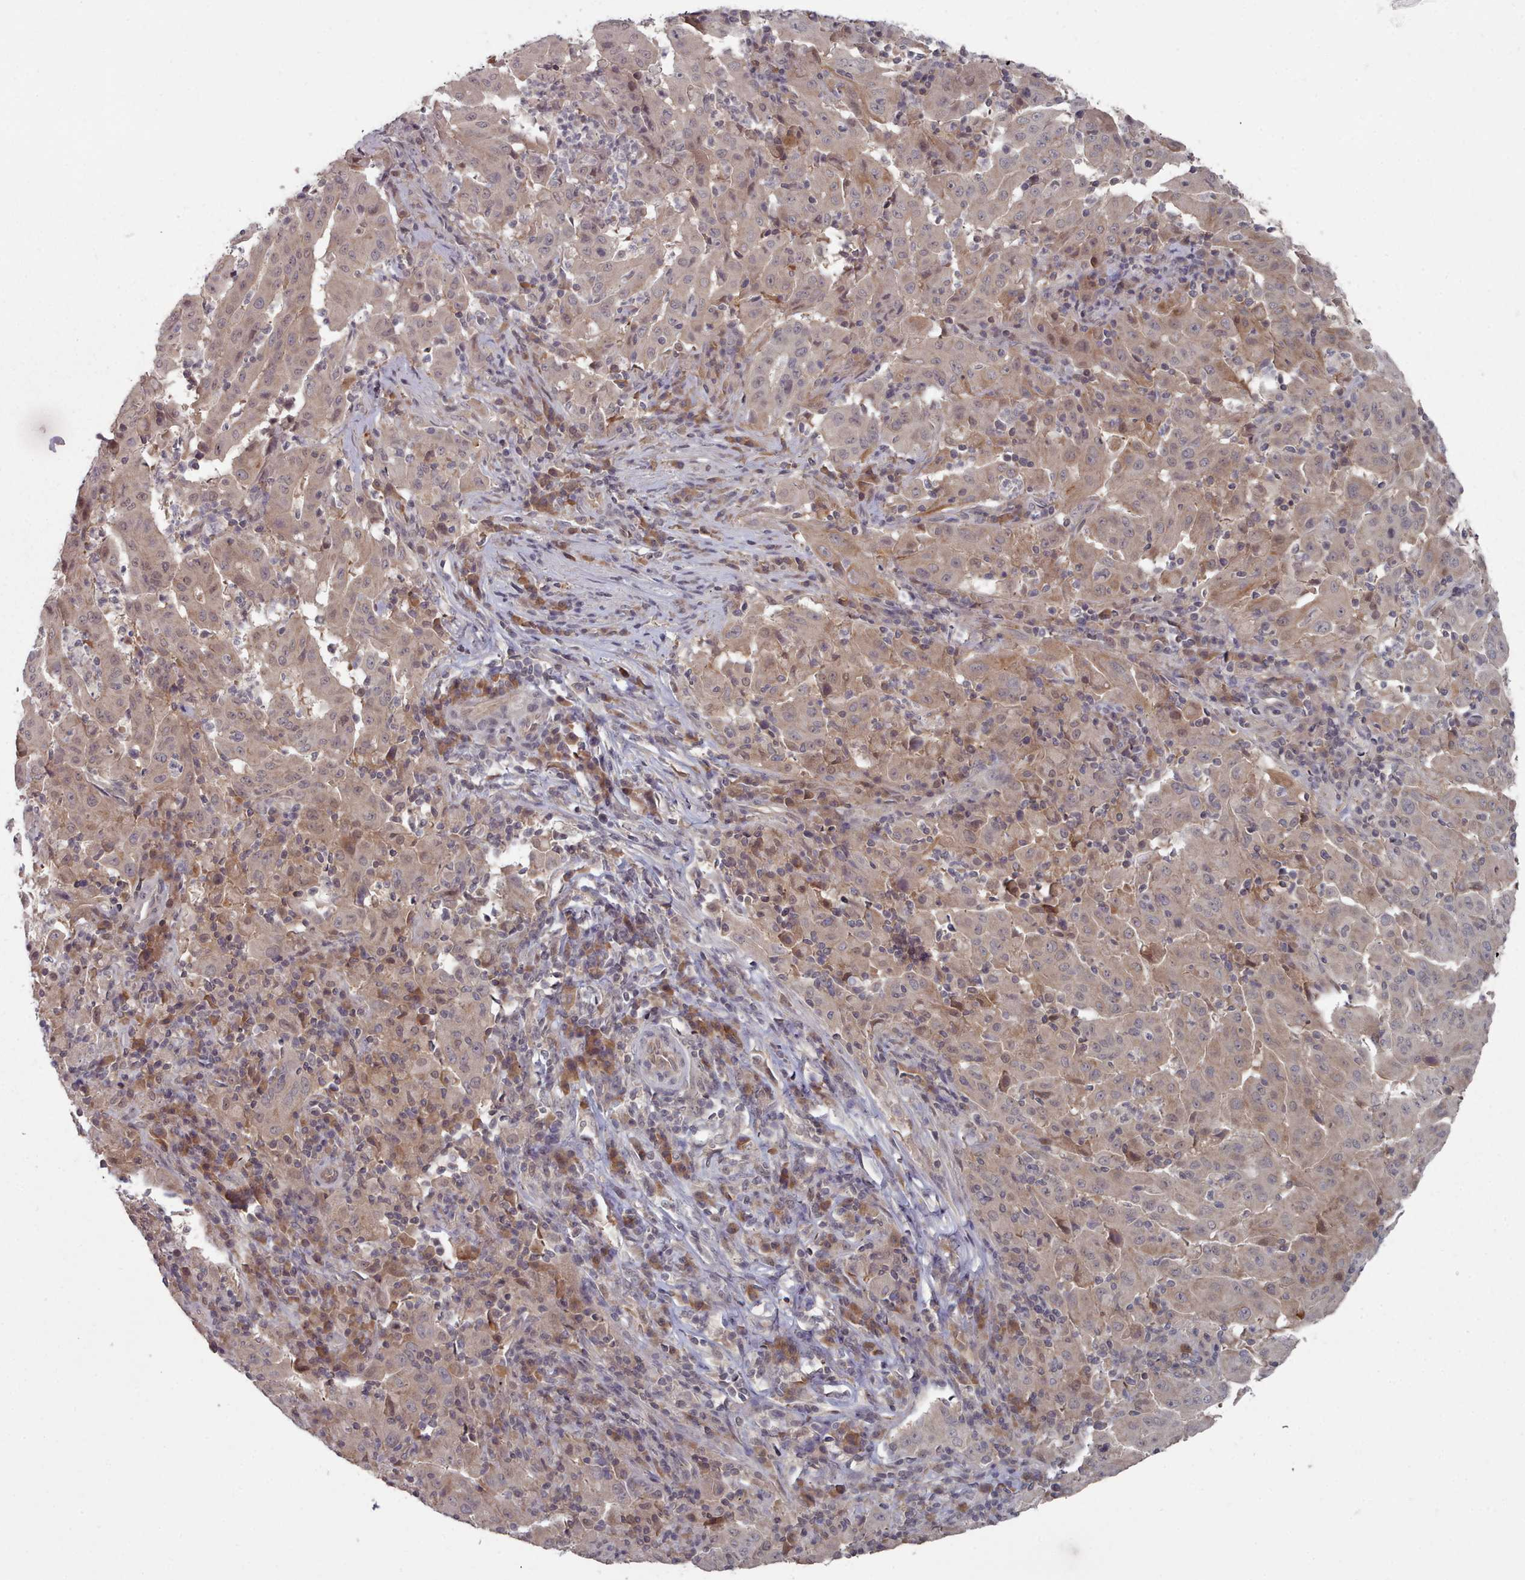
{"staining": {"intensity": "weak", "quantity": "25%-75%", "location": "cytoplasmic/membranous"}, "tissue": "pancreatic cancer", "cell_type": "Tumor cells", "image_type": "cancer", "snomed": [{"axis": "morphology", "description": "Adenocarcinoma, NOS"}, {"axis": "topography", "description": "Pancreas"}], "caption": "A high-resolution photomicrograph shows immunohistochemistry staining of adenocarcinoma (pancreatic), which shows weak cytoplasmic/membranous positivity in approximately 25%-75% of tumor cells.", "gene": "HYAL3", "patient": {"sex": "male", "age": 63}}